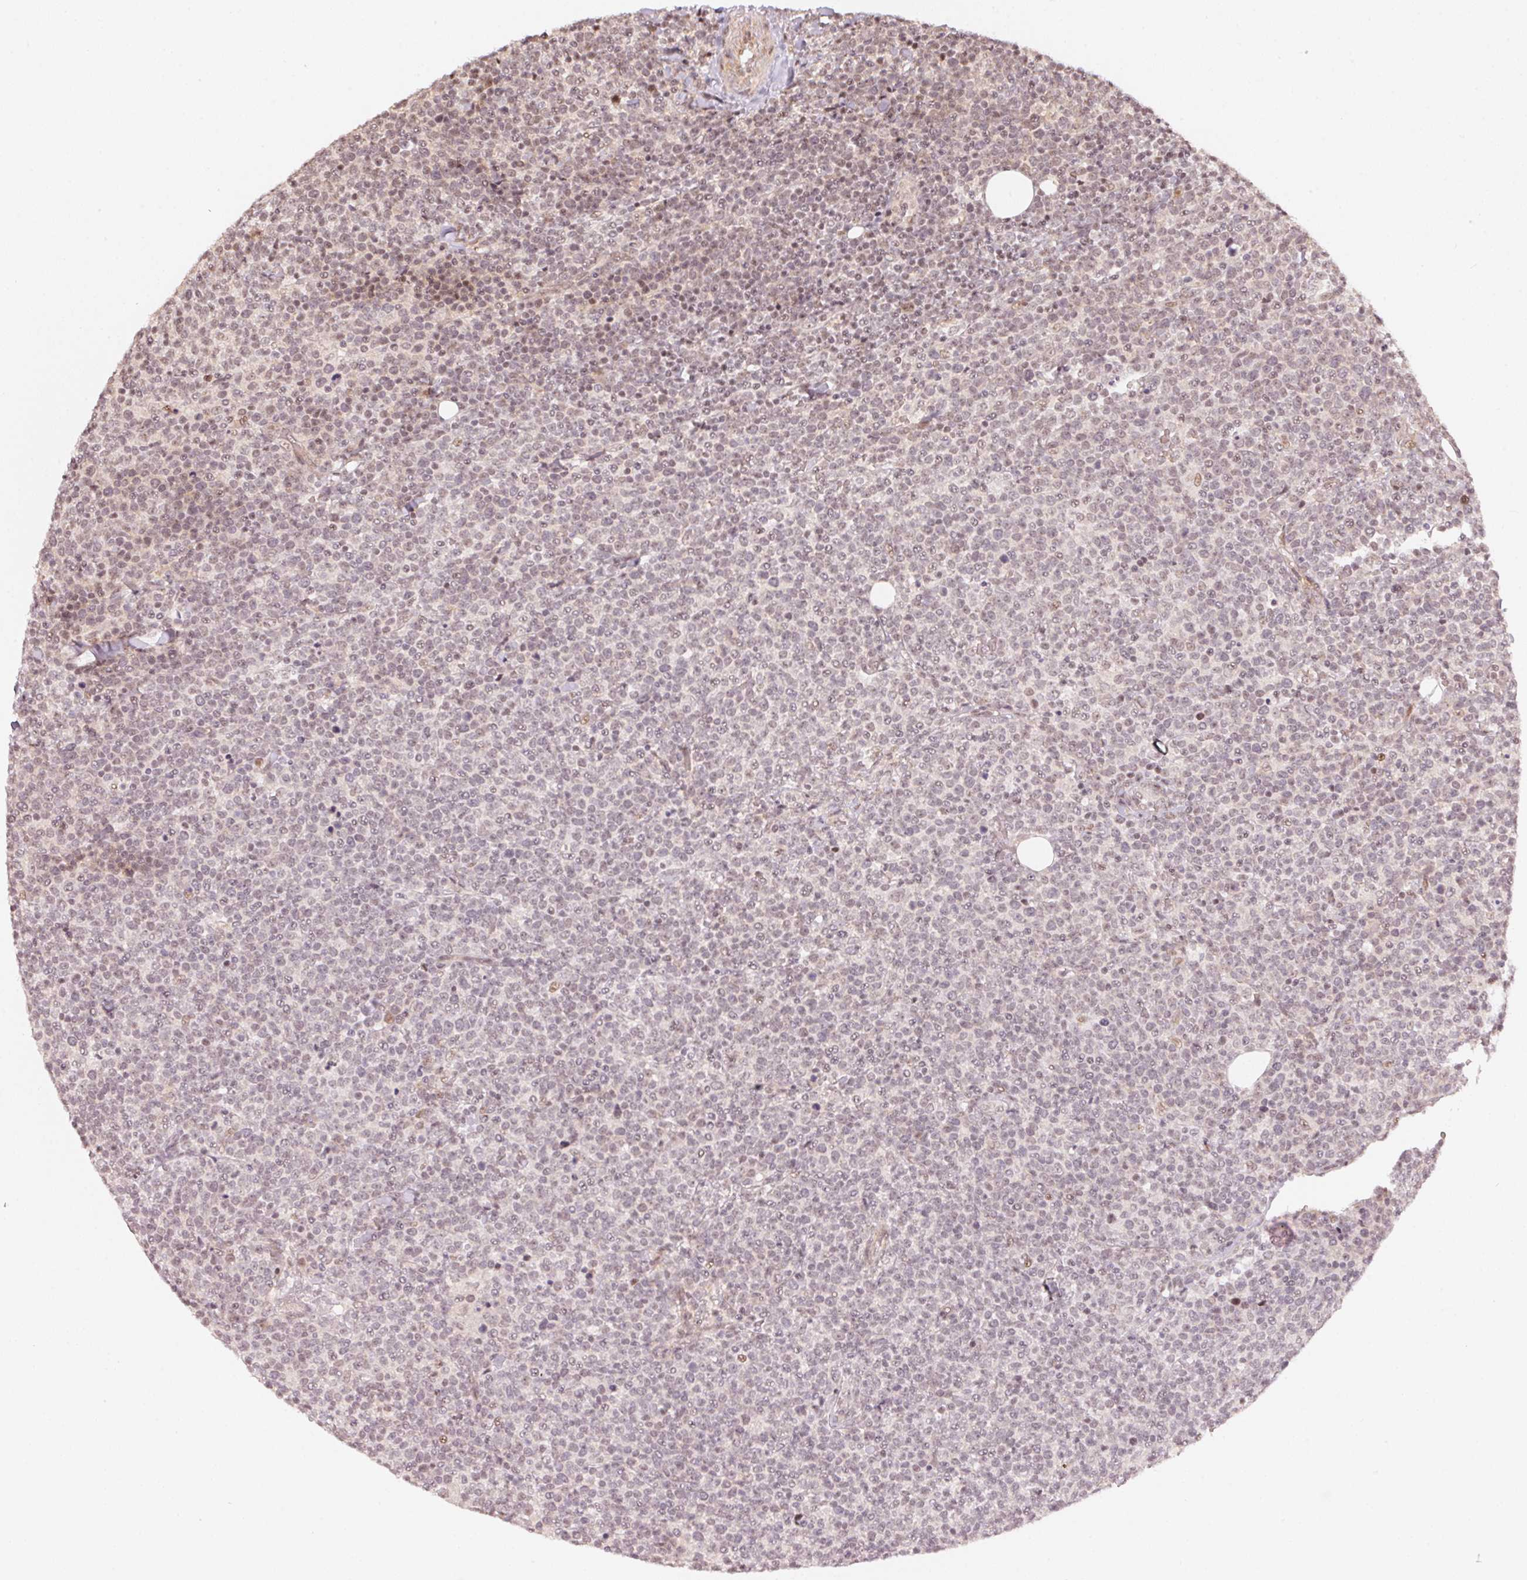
{"staining": {"intensity": "weak", "quantity": "25%-75%", "location": "nuclear"}, "tissue": "lymphoma", "cell_type": "Tumor cells", "image_type": "cancer", "snomed": [{"axis": "morphology", "description": "Malignant lymphoma, non-Hodgkin's type, High grade"}, {"axis": "topography", "description": "Lymph node"}], "caption": "IHC of lymphoma shows low levels of weak nuclear positivity in approximately 25%-75% of tumor cells.", "gene": "KAT6A", "patient": {"sex": "male", "age": 61}}